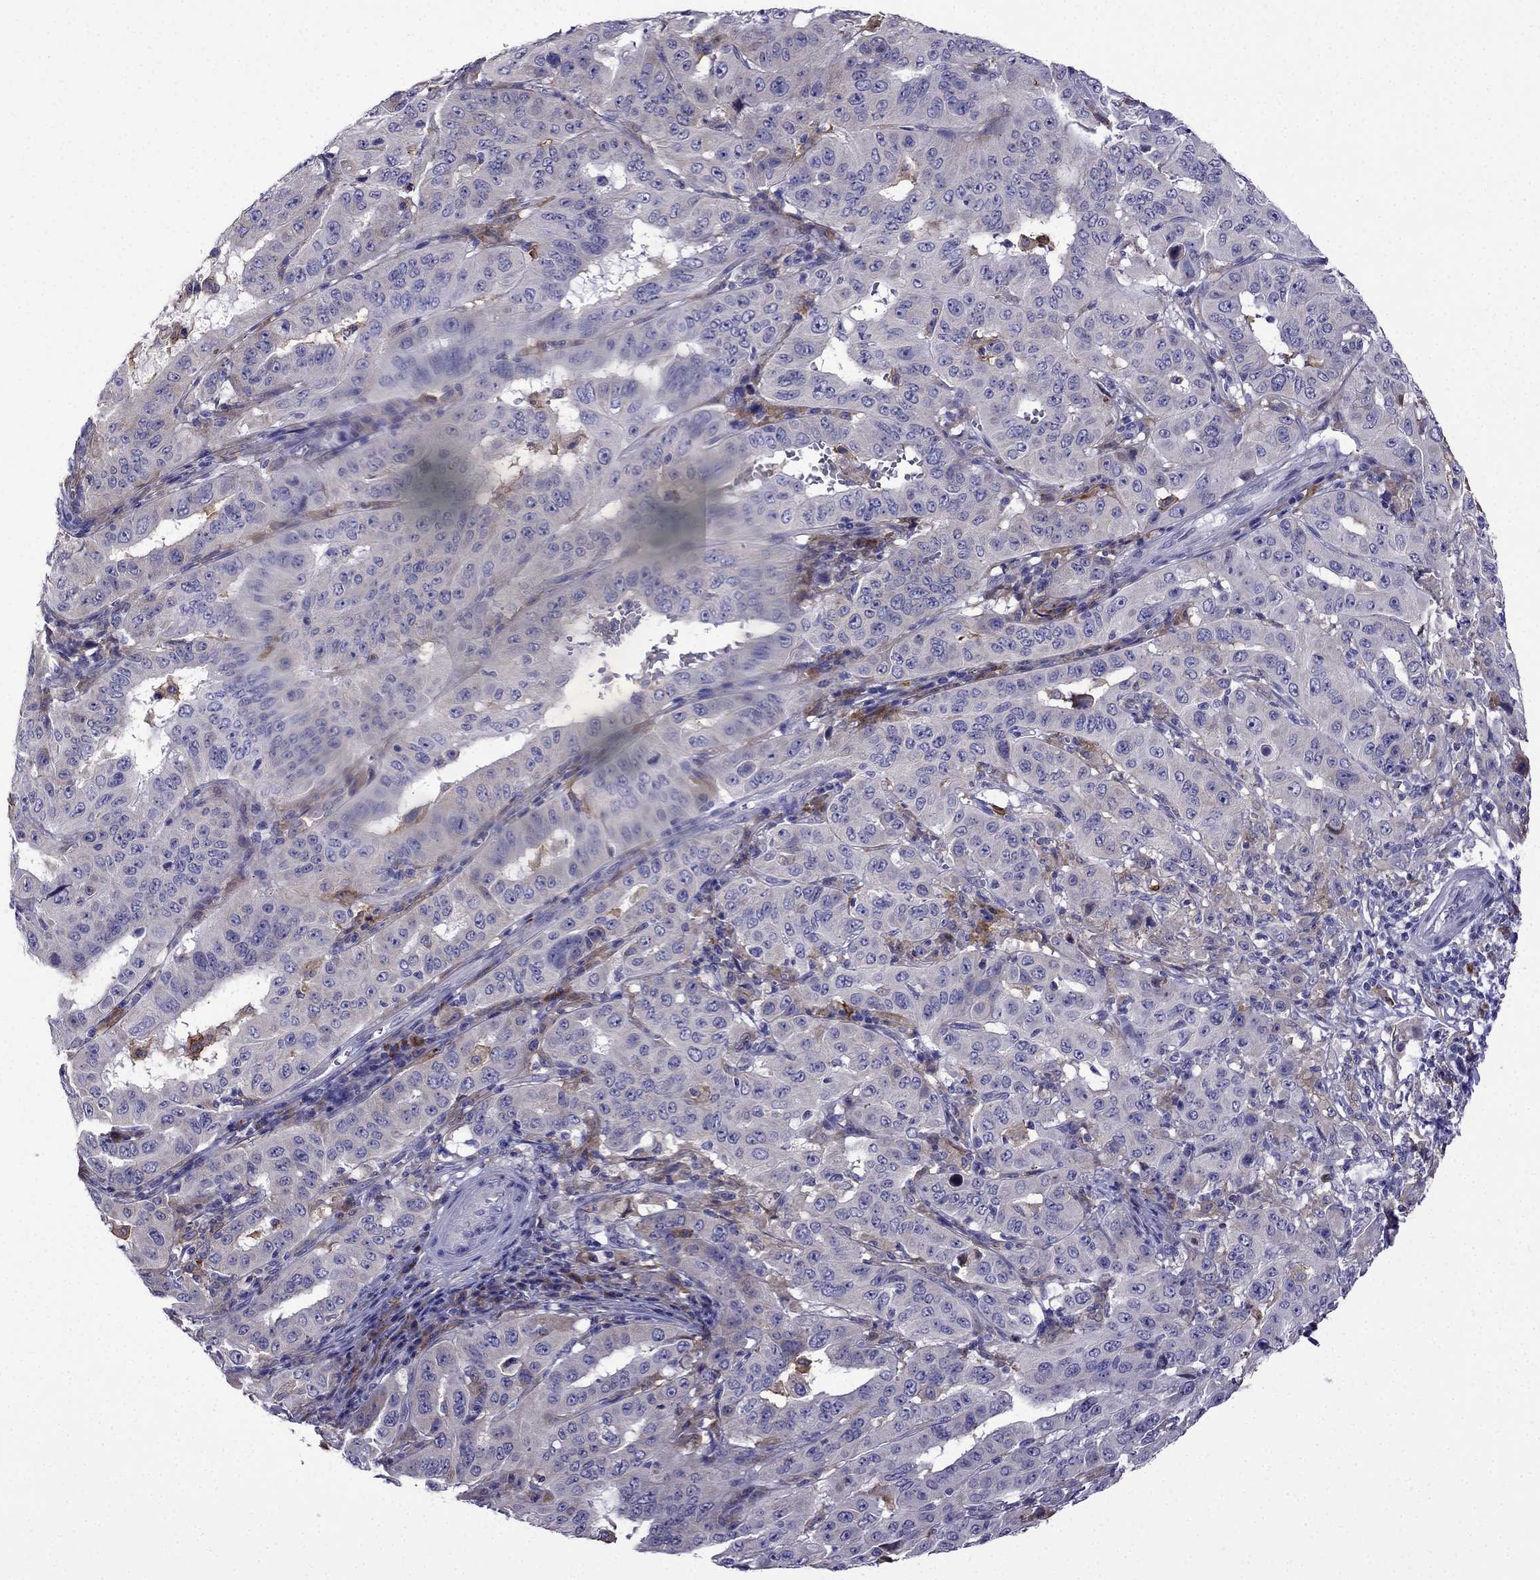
{"staining": {"intensity": "negative", "quantity": "none", "location": "none"}, "tissue": "pancreatic cancer", "cell_type": "Tumor cells", "image_type": "cancer", "snomed": [{"axis": "morphology", "description": "Adenocarcinoma, NOS"}, {"axis": "topography", "description": "Pancreas"}], "caption": "IHC image of human pancreatic cancer stained for a protein (brown), which reveals no positivity in tumor cells. (Immunohistochemistry, brightfield microscopy, high magnification).", "gene": "TSSK4", "patient": {"sex": "male", "age": 63}}